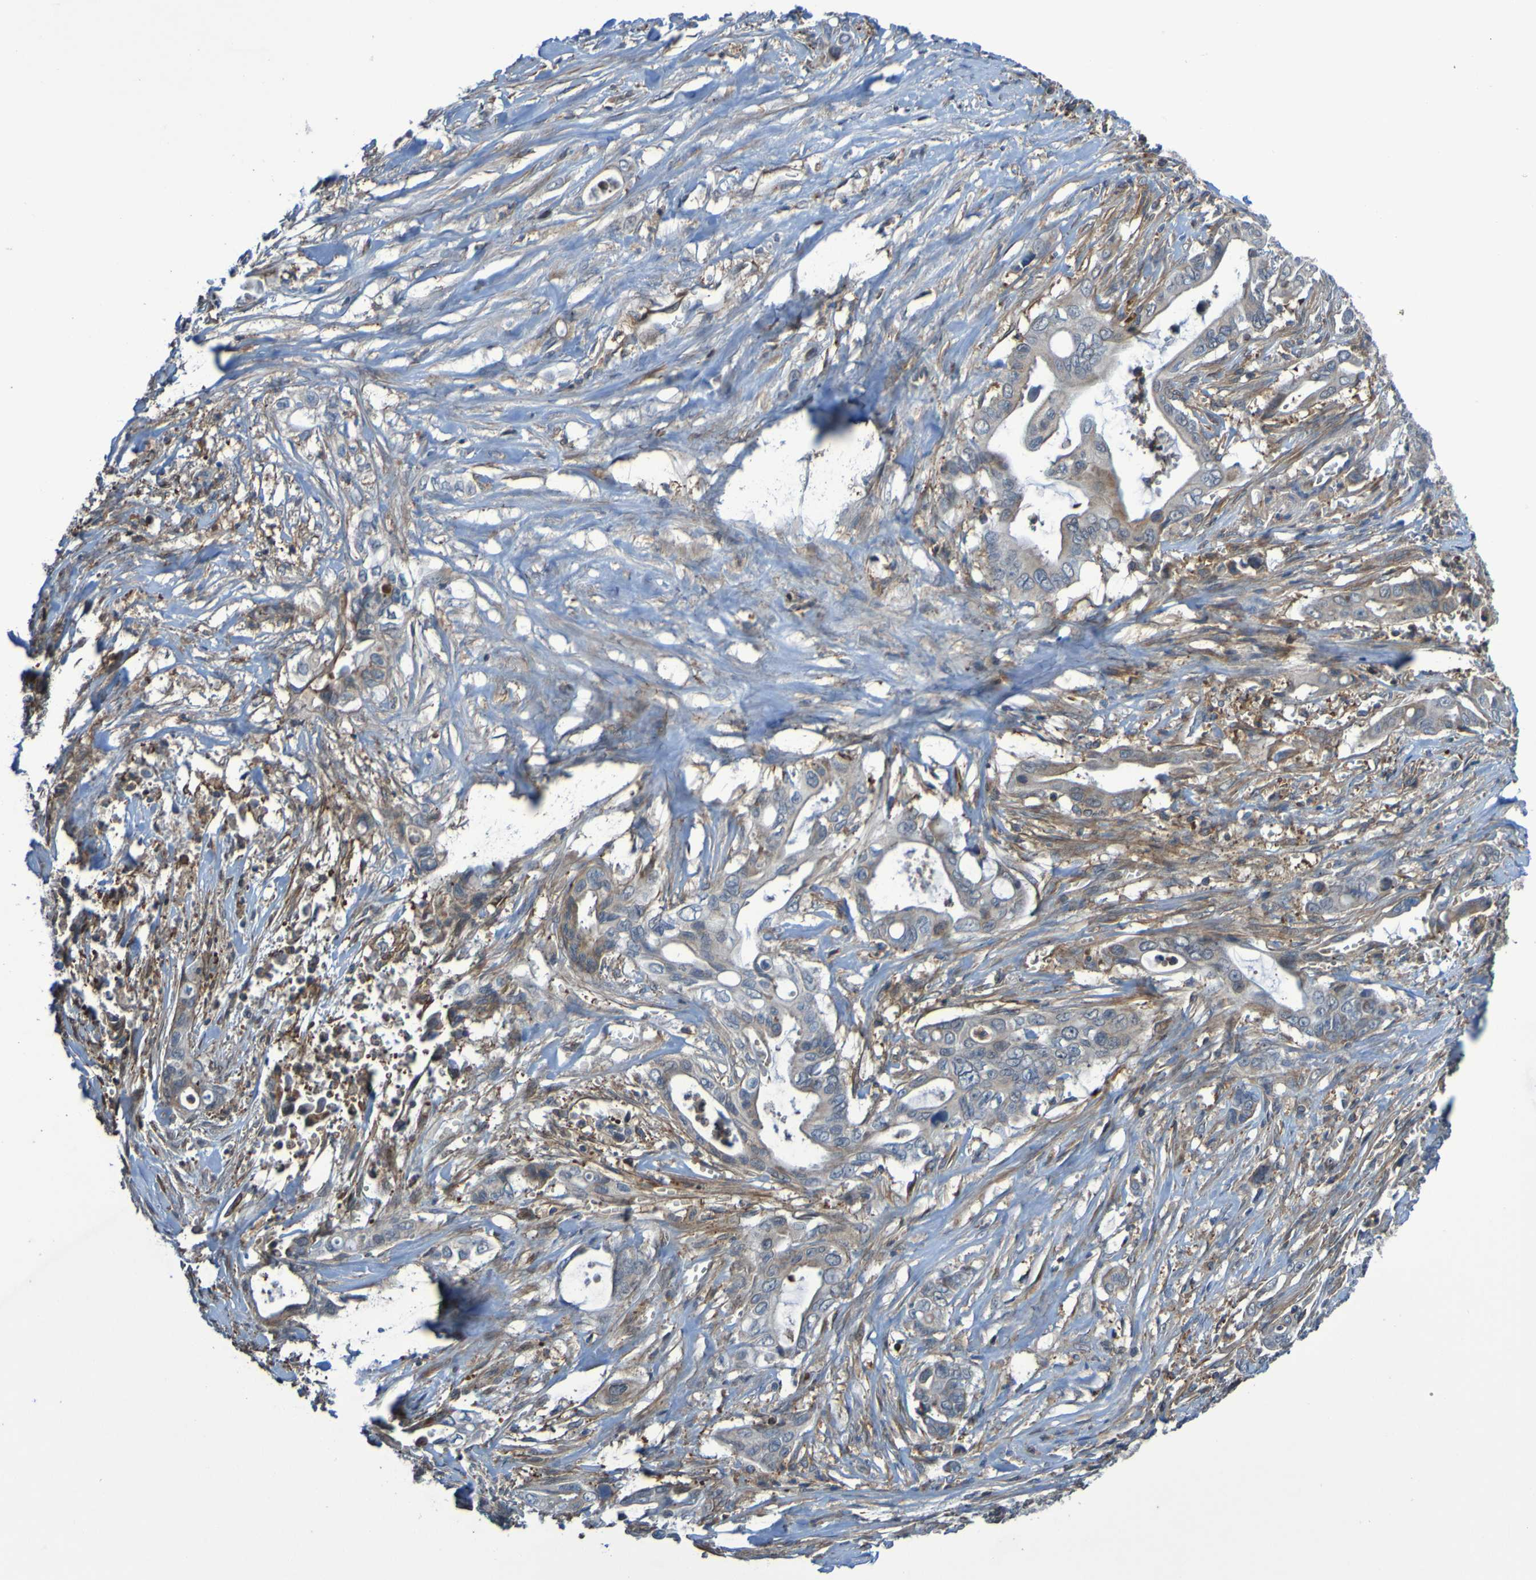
{"staining": {"intensity": "moderate", "quantity": "25%-75%", "location": "cytoplasmic/membranous"}, "tissue": "pancreatic cancer", "cell_type": "Tumor cells", "image_type": "cancer", "snomed": [{"axis": "morphology", "description": "Adenocarcinoma, NOS"}, {"axis": "topography", "description": "Pancreas"}], "caption": "Immunohistochemistry (IHC) (DAB (3,3'-diaminobenzidine)) staining of pancreatic cancer shows moderate cytoplasmic/membranous protein expression in about 25%-75% of tumor cells.", "gene": "PDGFB", "patient": {"sex": "male", "age": 59}}